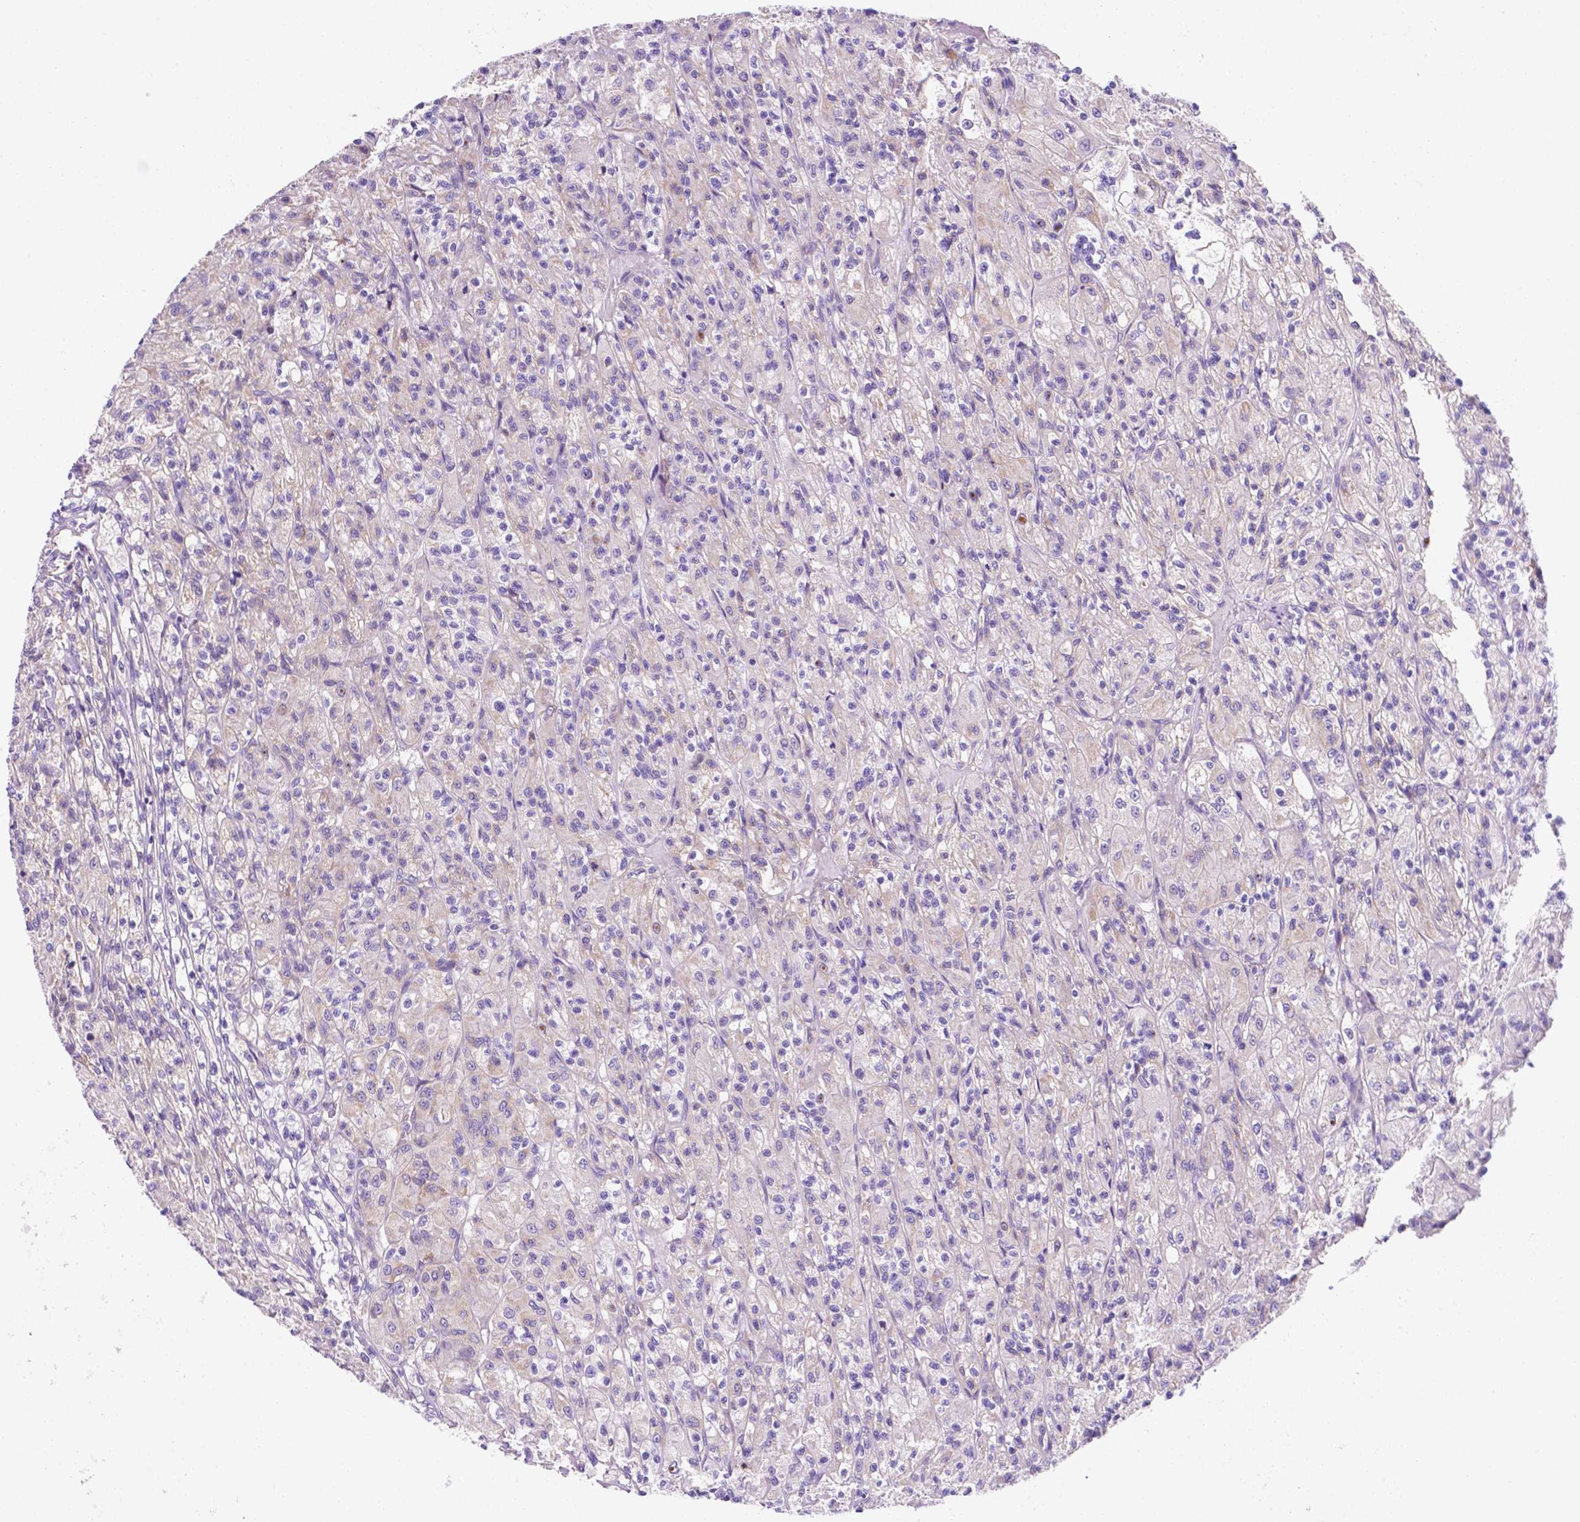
{"staining": {"intensity": "negative", "quantity": "none", "location": "none"}, "tissue": "renal cancer", "cell_type": "Tumor cells", "image_type": "cancer", "snomed": [{"axis": "morphology", "description": "Adenocarcinoma, NOS"}, {"axis": "topography", "description": "Kidney"}], "caption": "This is a histopathology image of immunohistochemistry (IHC) staining of renal cancer, which shows no staining in tumor cells.", "gene": "CEACAM7", "patient": {"sex": "female", "age": 70}}